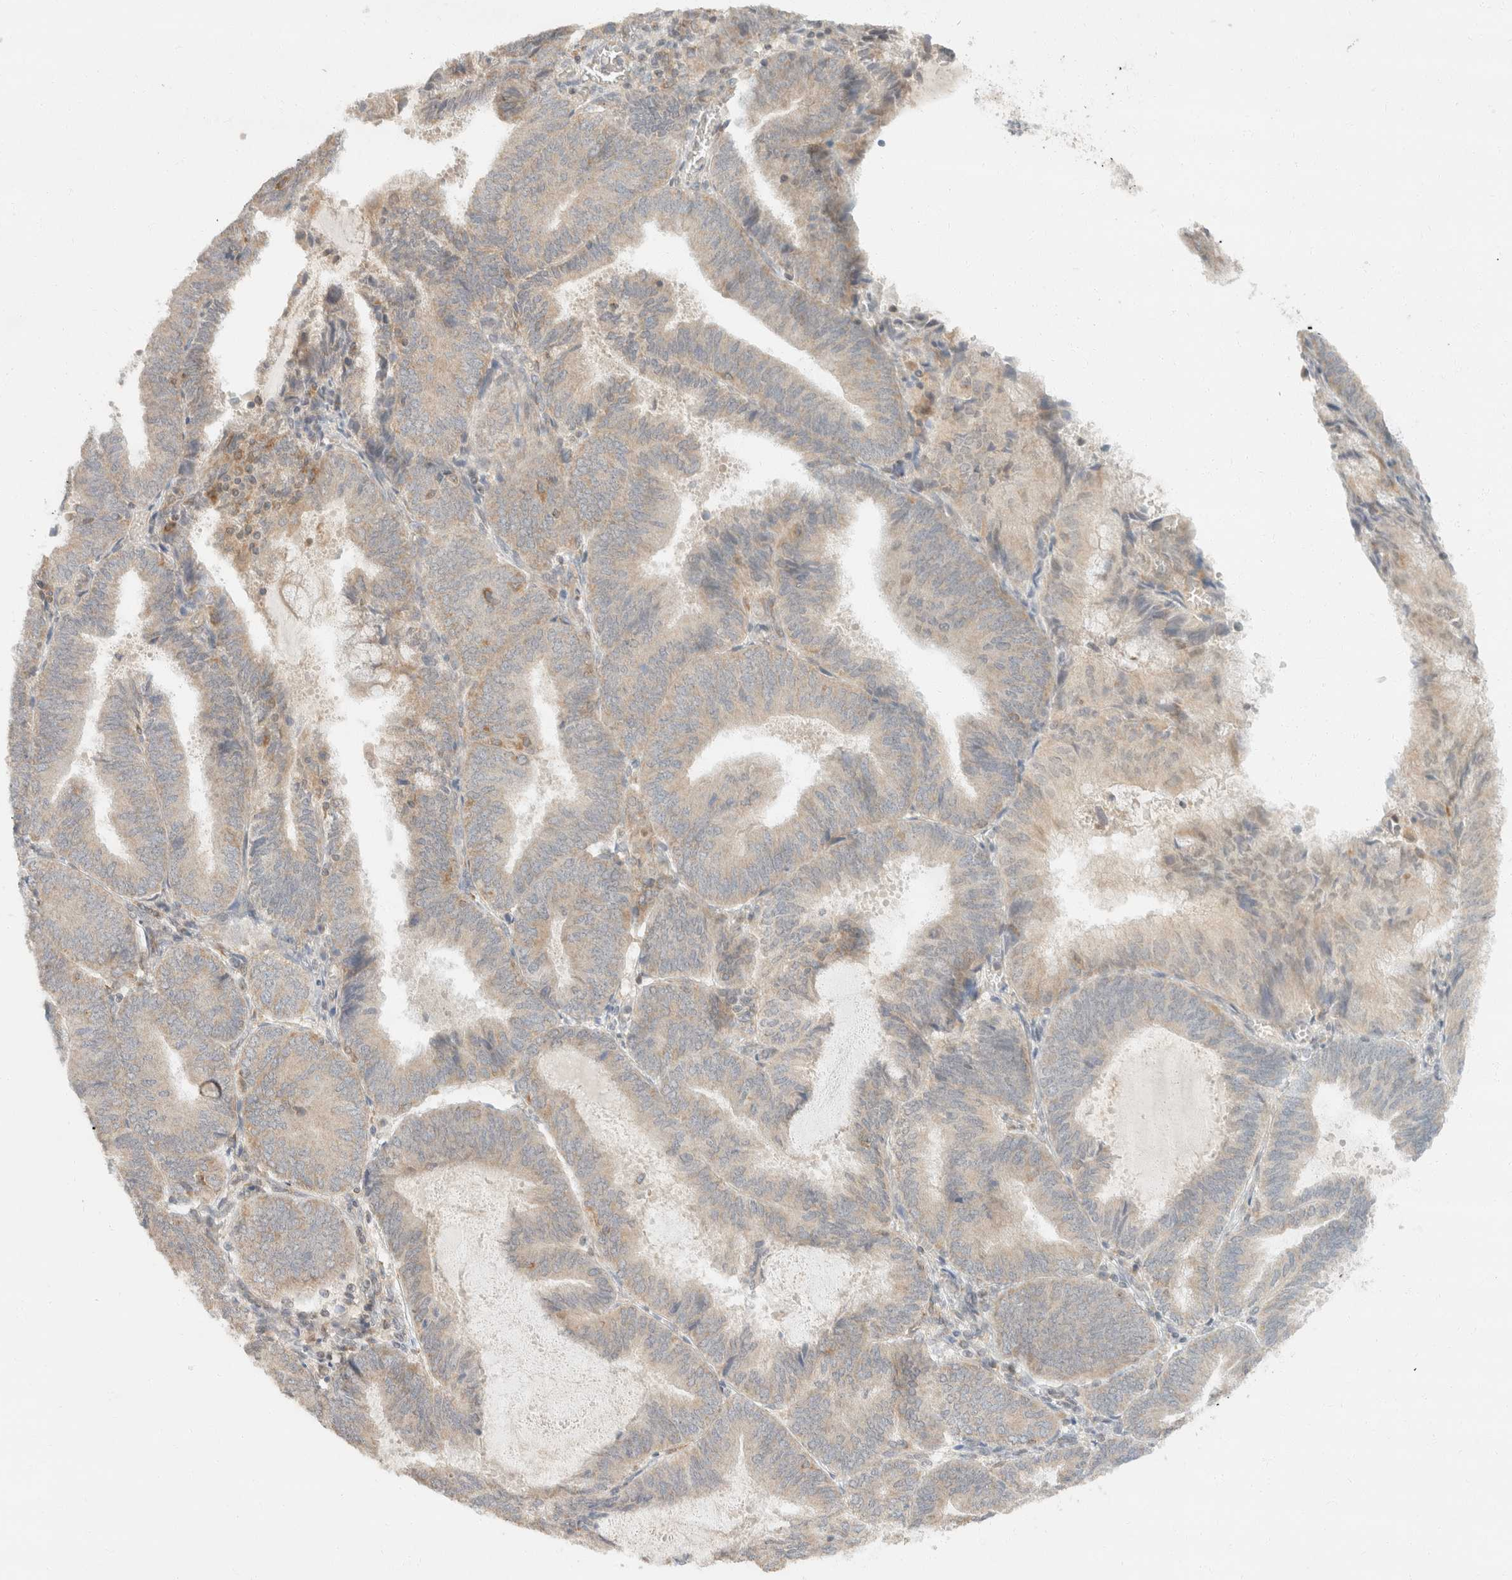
{"staining": {"intensity": "negative", "quantity": "none", "location": "none"}, "tissue": "endometrial cancer", "cell_type": "Tumor cells", "image_type": "cancer", "snomed": [{"axis": "morphology", "description": "Adenocarcinoma, NOS"}, {"axis": "topography", "description": "Endometrium"}], "caption": "Tumor cells show no significant protein staining in endometrial cancer (adenocarcinoma).", "gene": "TACC1", "patient": {"sex": "female", "age": 81}}